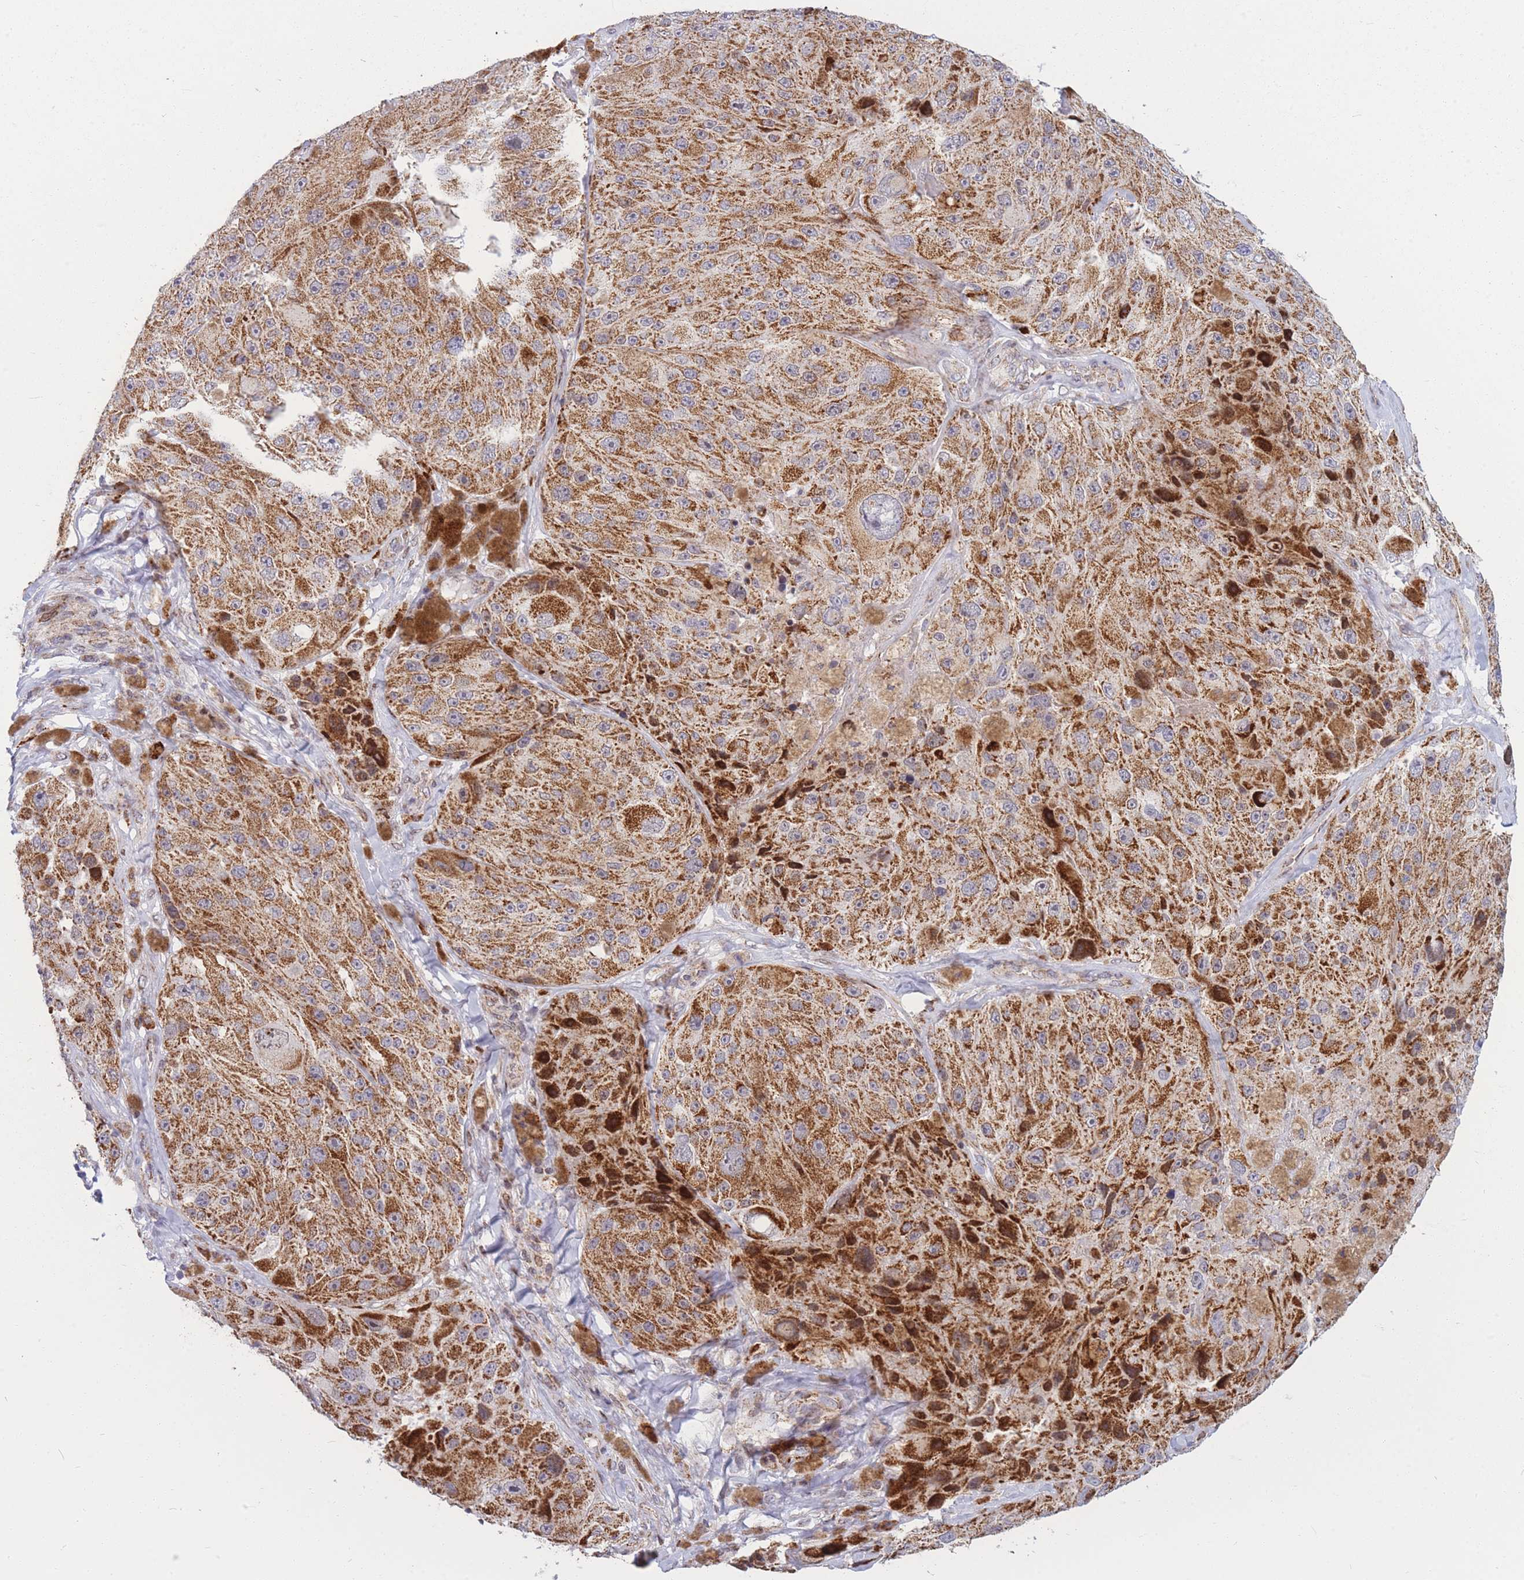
{"staining": {"intensity": "strong", "quantity": ">75%", "location": "cytoplasmic/membranous"}, "tissue": "melanoma", "cell_type": "Tumor cells", "image_type": "cancer", "snomed": [{"axis": "morphology", "description": "Malignant melanoma, Metastatic site"}, {"axis": "topography", "description": "Lymph node"}], "caption": "Human malignant melanoma (metastatic site) stained with a brown dye demonstrates strong cytoplasmic/membranous positive expression in approximately >75% of tumor cells.", "gene": "MOB4", "patient": {"sex": "male", "age": 62}}